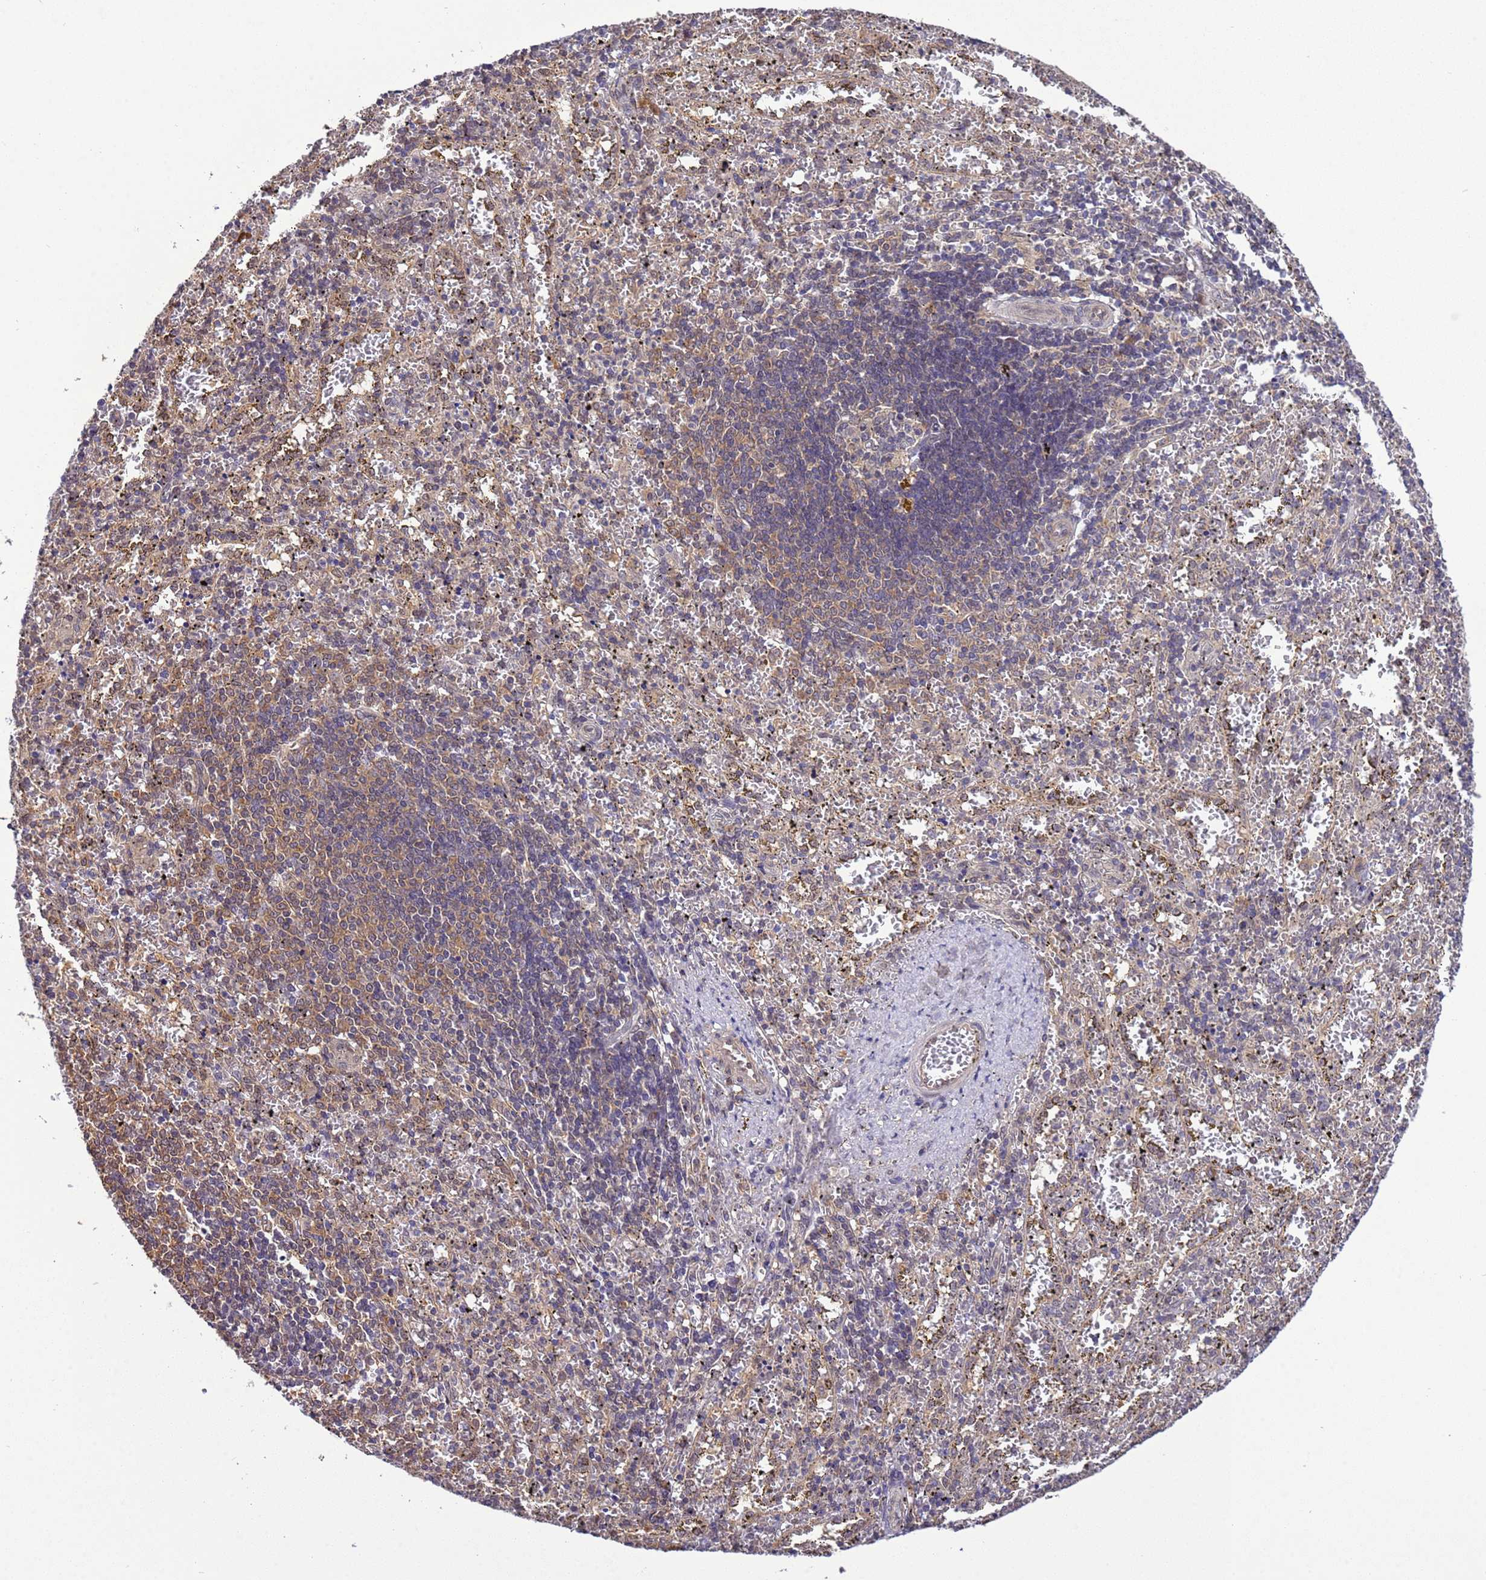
{"staining": {"intensity": "negative", "quantity": "none", "location": "none"}, "tissue": "spleen", "cell_type": "Cells in red pulp", "image_type": "normal", "snomed": [{"axis": "morphology", "description": "Normal tissue, NOS"}, {"axis": "topography", "description": "Spleen"}], "caption": "Immunohistochemistry of normal spleen reveals no positivity in cells in red pulp.", "gene": "ZFP69B", "patient": {"sex": "male", "age": 11}}